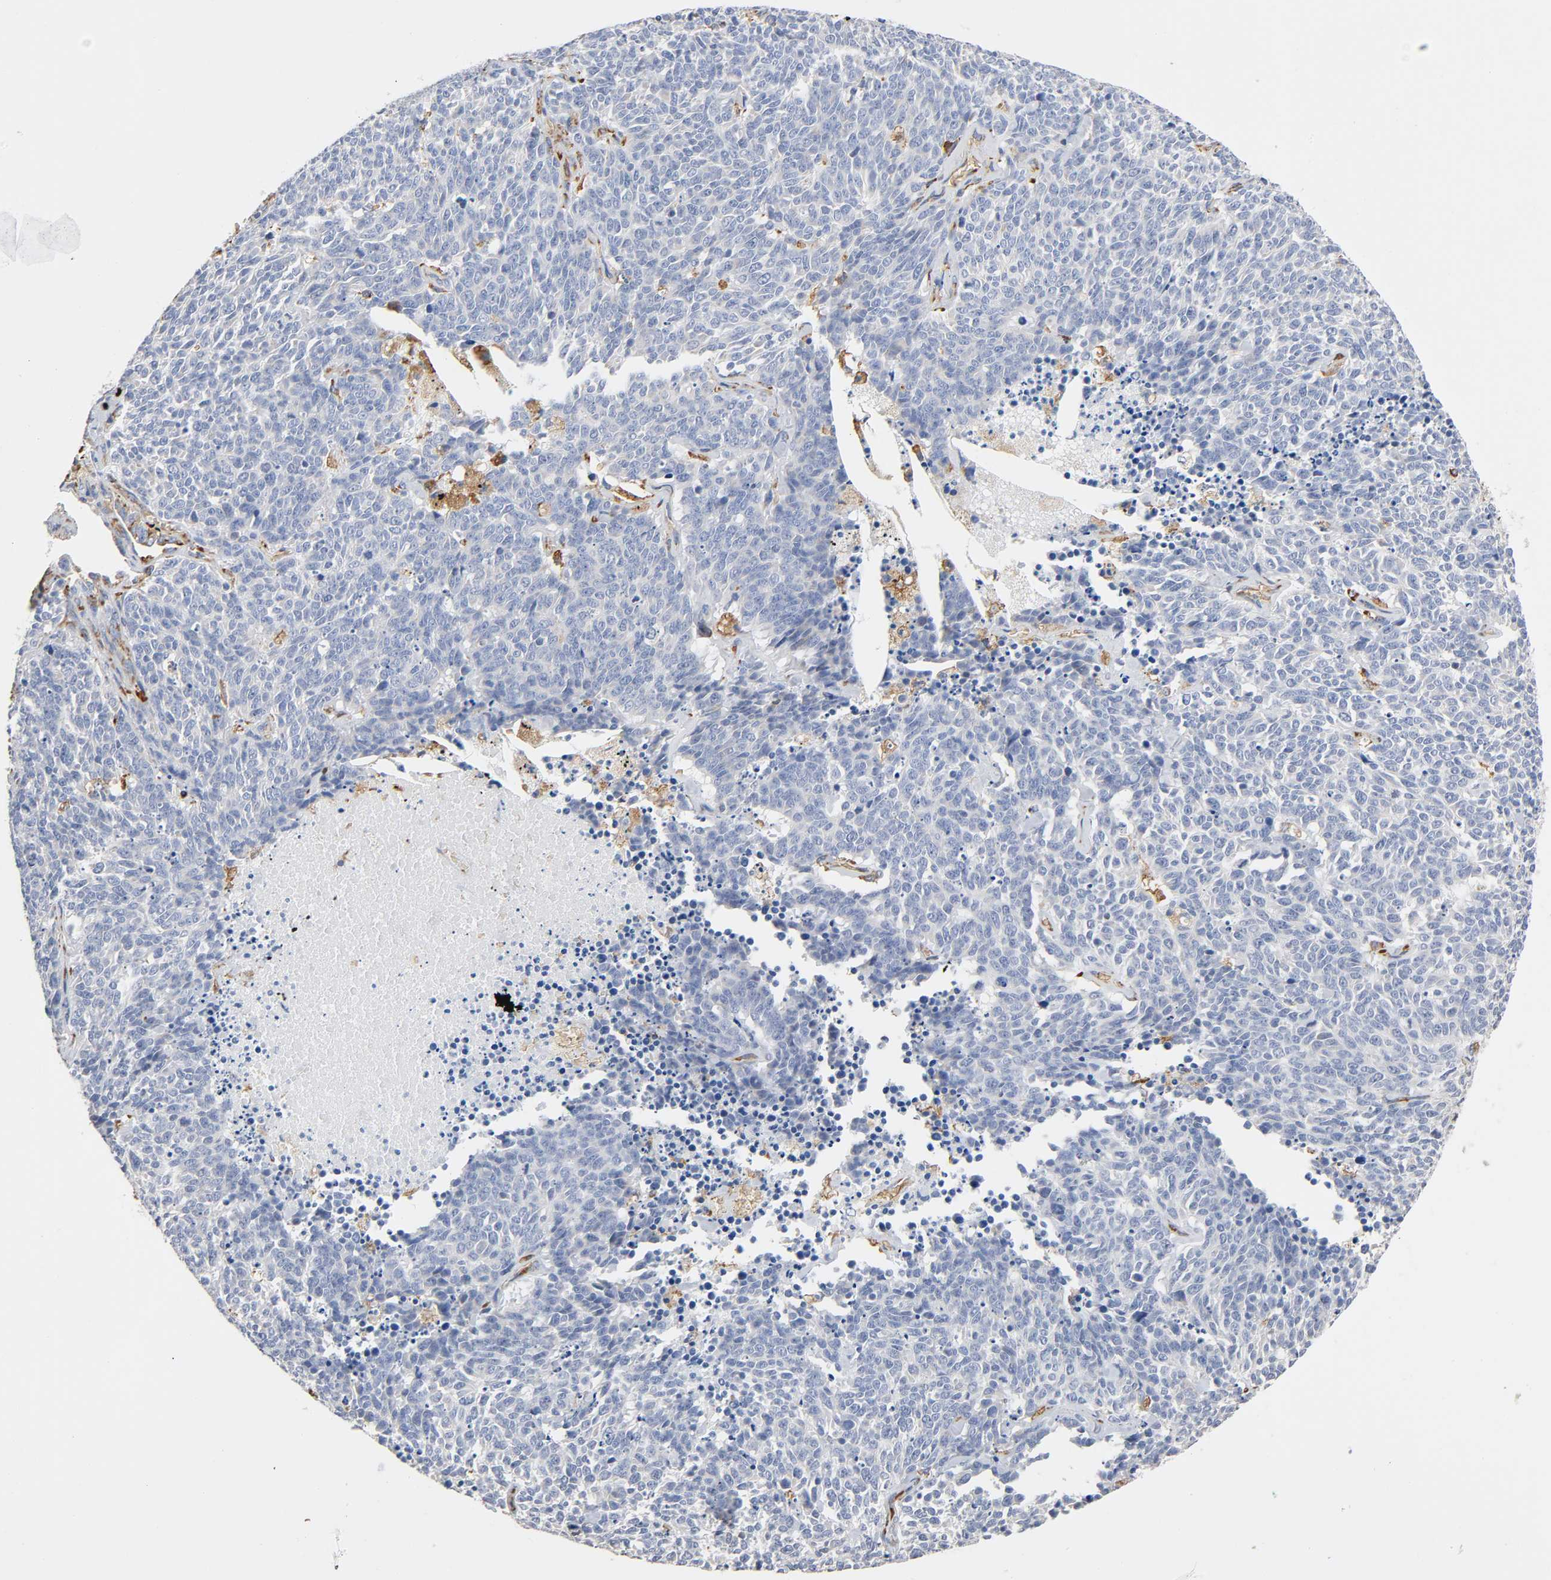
{"staining": {"intensity": "negative", "quantity": "none", "location": "none"}, "tissue": "lung cancer", "cell_type": "Tumor cells", "image_type": "cancer", "snomed": [{"axis": "morphology", "description": "Neoplasm, malignant, NOS"}, {"axis": "topography", "description": "Lung"}], "caption": "Human lung cancer (neoplasm (malignant)) stained for a protein using immunohistochemistry (IHC) shows no staining in tumor cells.", "gene": "UCKL1", "patient": {"sex": "female", "age": 58}}